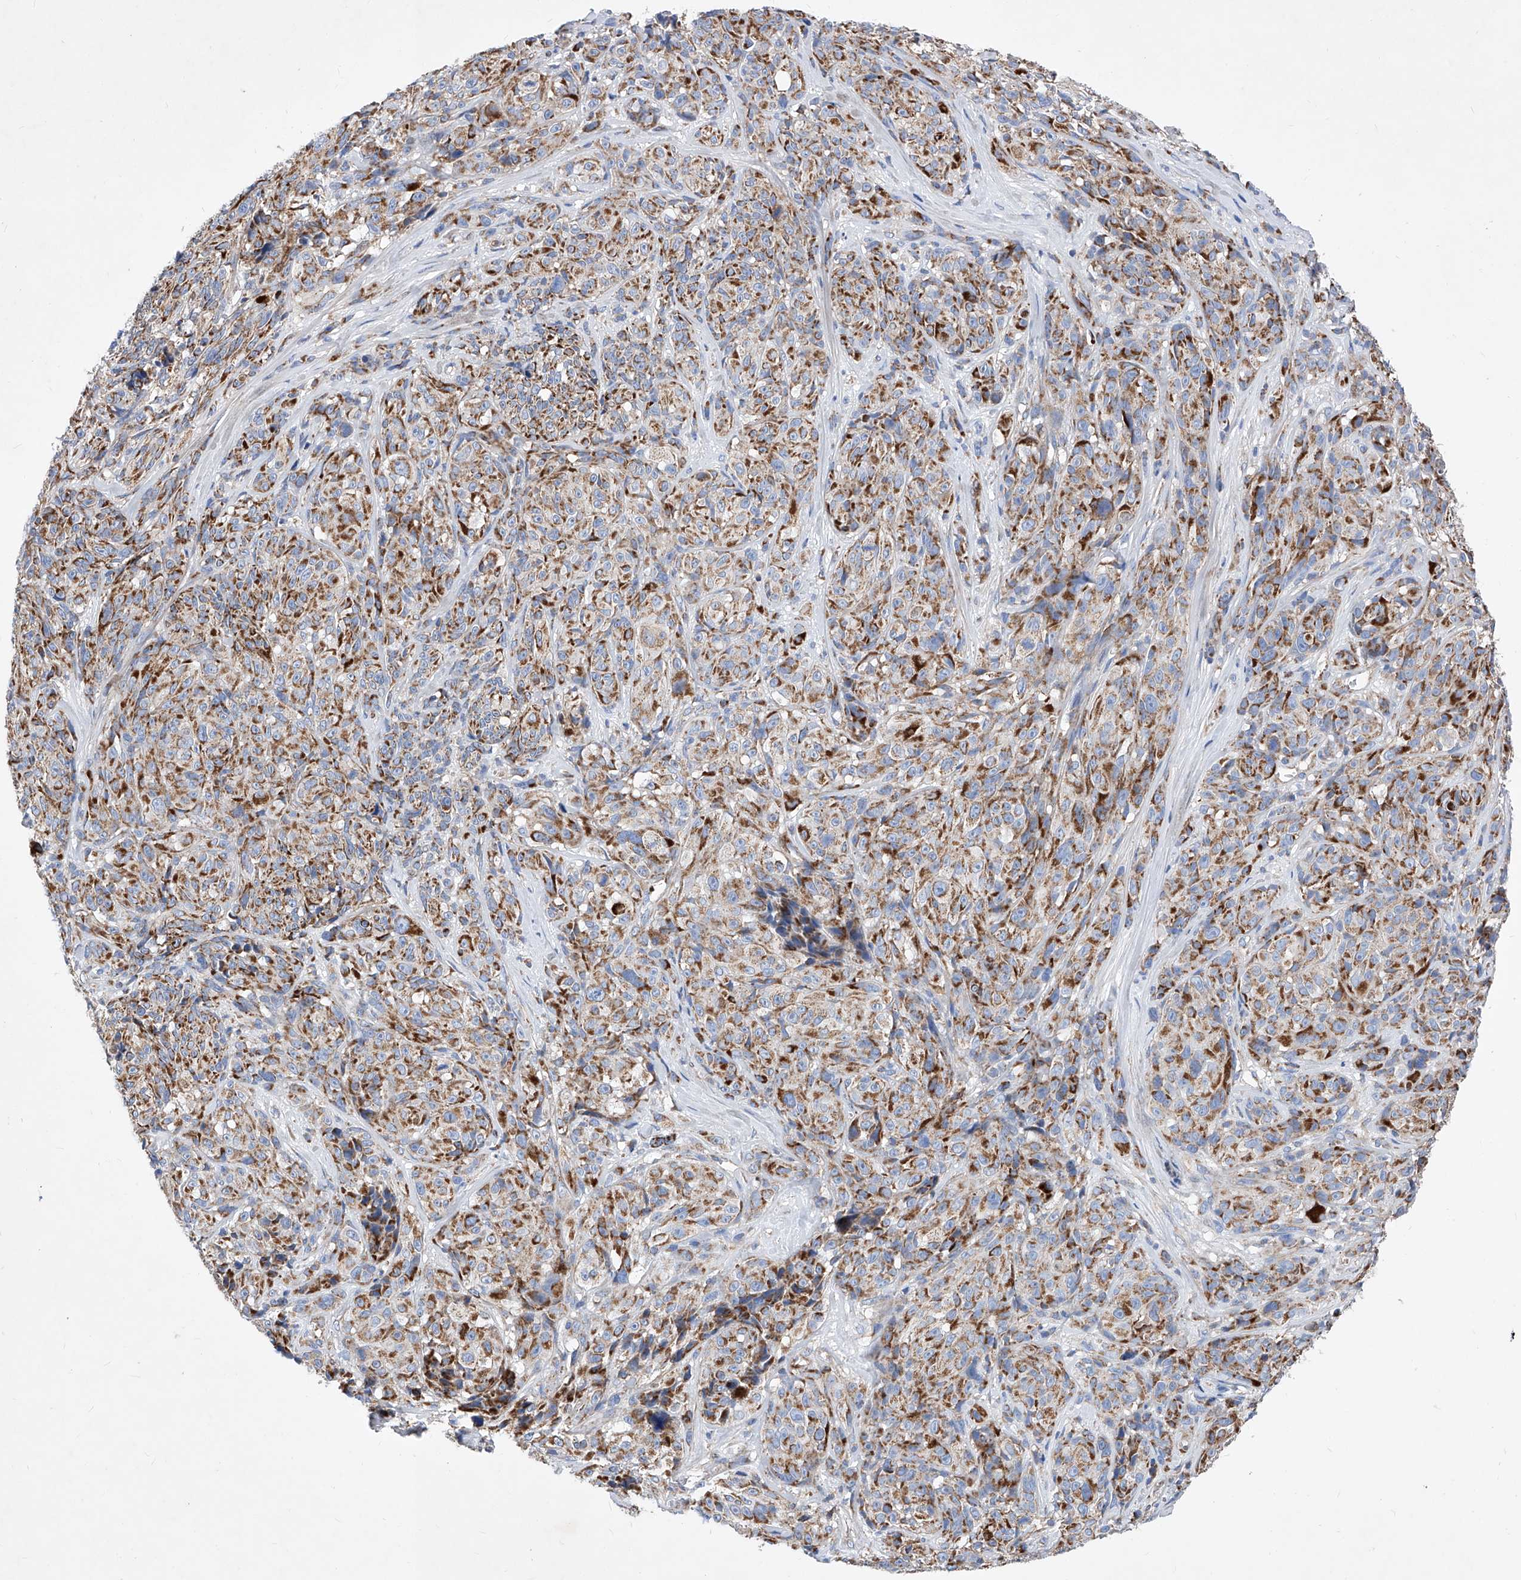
{"staining": {"intensity": "moderate", "quantity": ">75%", "location": "cytoplasmic/membranous"}, "tissue": "melanoma", "cell_type": "Tumor cells", "image_type": "cancer", "snomed": [{"axis": "morphology", "description": "Malignant melanoma, NOS"}, {"axis": "topography", "description": "Skin"}], "caption": "Immunohistochemistry (IHC) photomicrograph of neoplastic tissue: melanoma stained using IHC demonstrates medium levels of moderate protein expression localized specifically in the cytoplasmic/membranous of tumor cells, appearing as a cytoplasmic/membranous brown color.", "gene": "HRNR", "patient": {"sex": "male", "age": 73}}